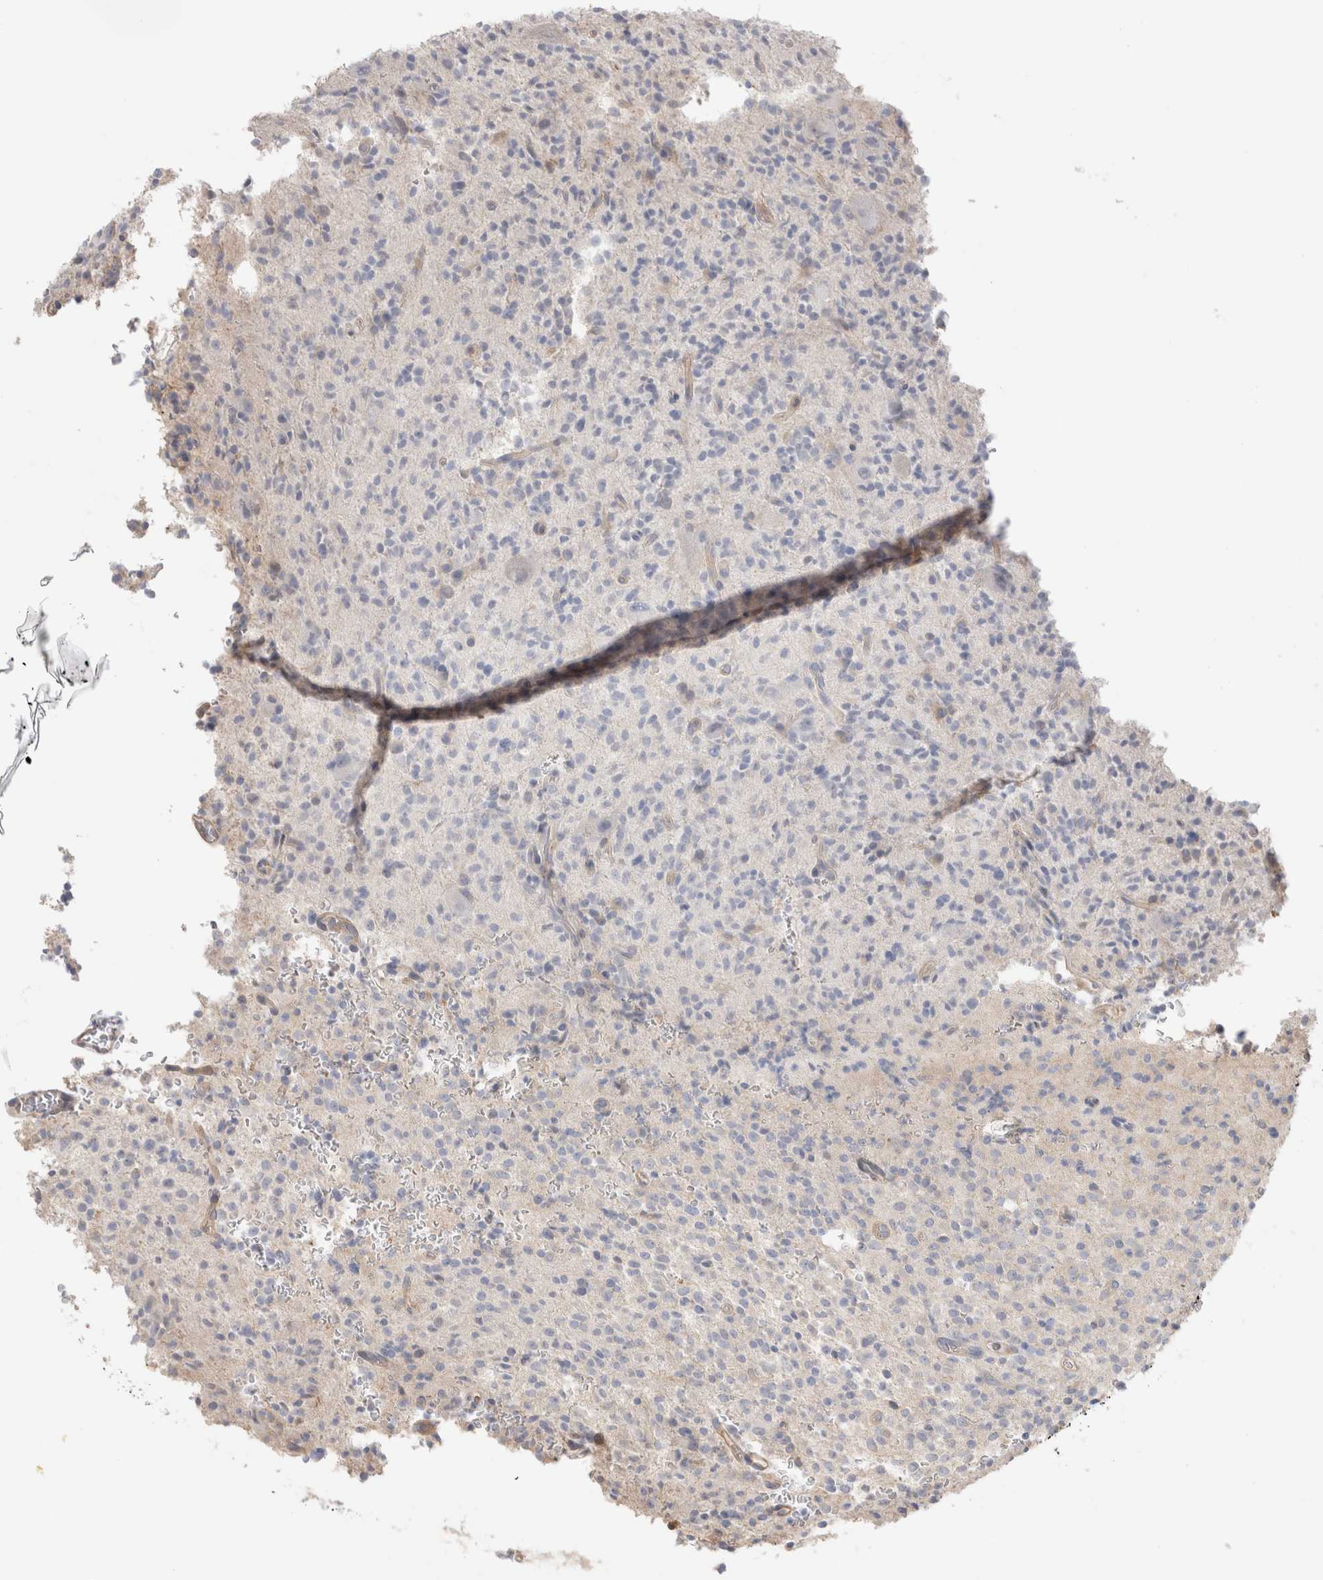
{"staining": {"intensity": "negative", "quantity": "none", "location": "none"}, "tissue": "glioma", "cell_type": "Tumor cells", "image_type": "cancer", "snomed": [{"axis": "morphology", "description": "Glioma, malignant, High grade"}, {"axis": "topography", "description": "Brain"}], "caption": "High magnification brightfield microscopy of malignant glioma (high-grade) stained with DAB (brown) and counterstained with hematoxylin (blue): tumor cells show no significant expression. (DAB IHC with hematoxylin counter stain).", "gene": "CAPN2", "patient": {"sex": "male", "age": 34}}